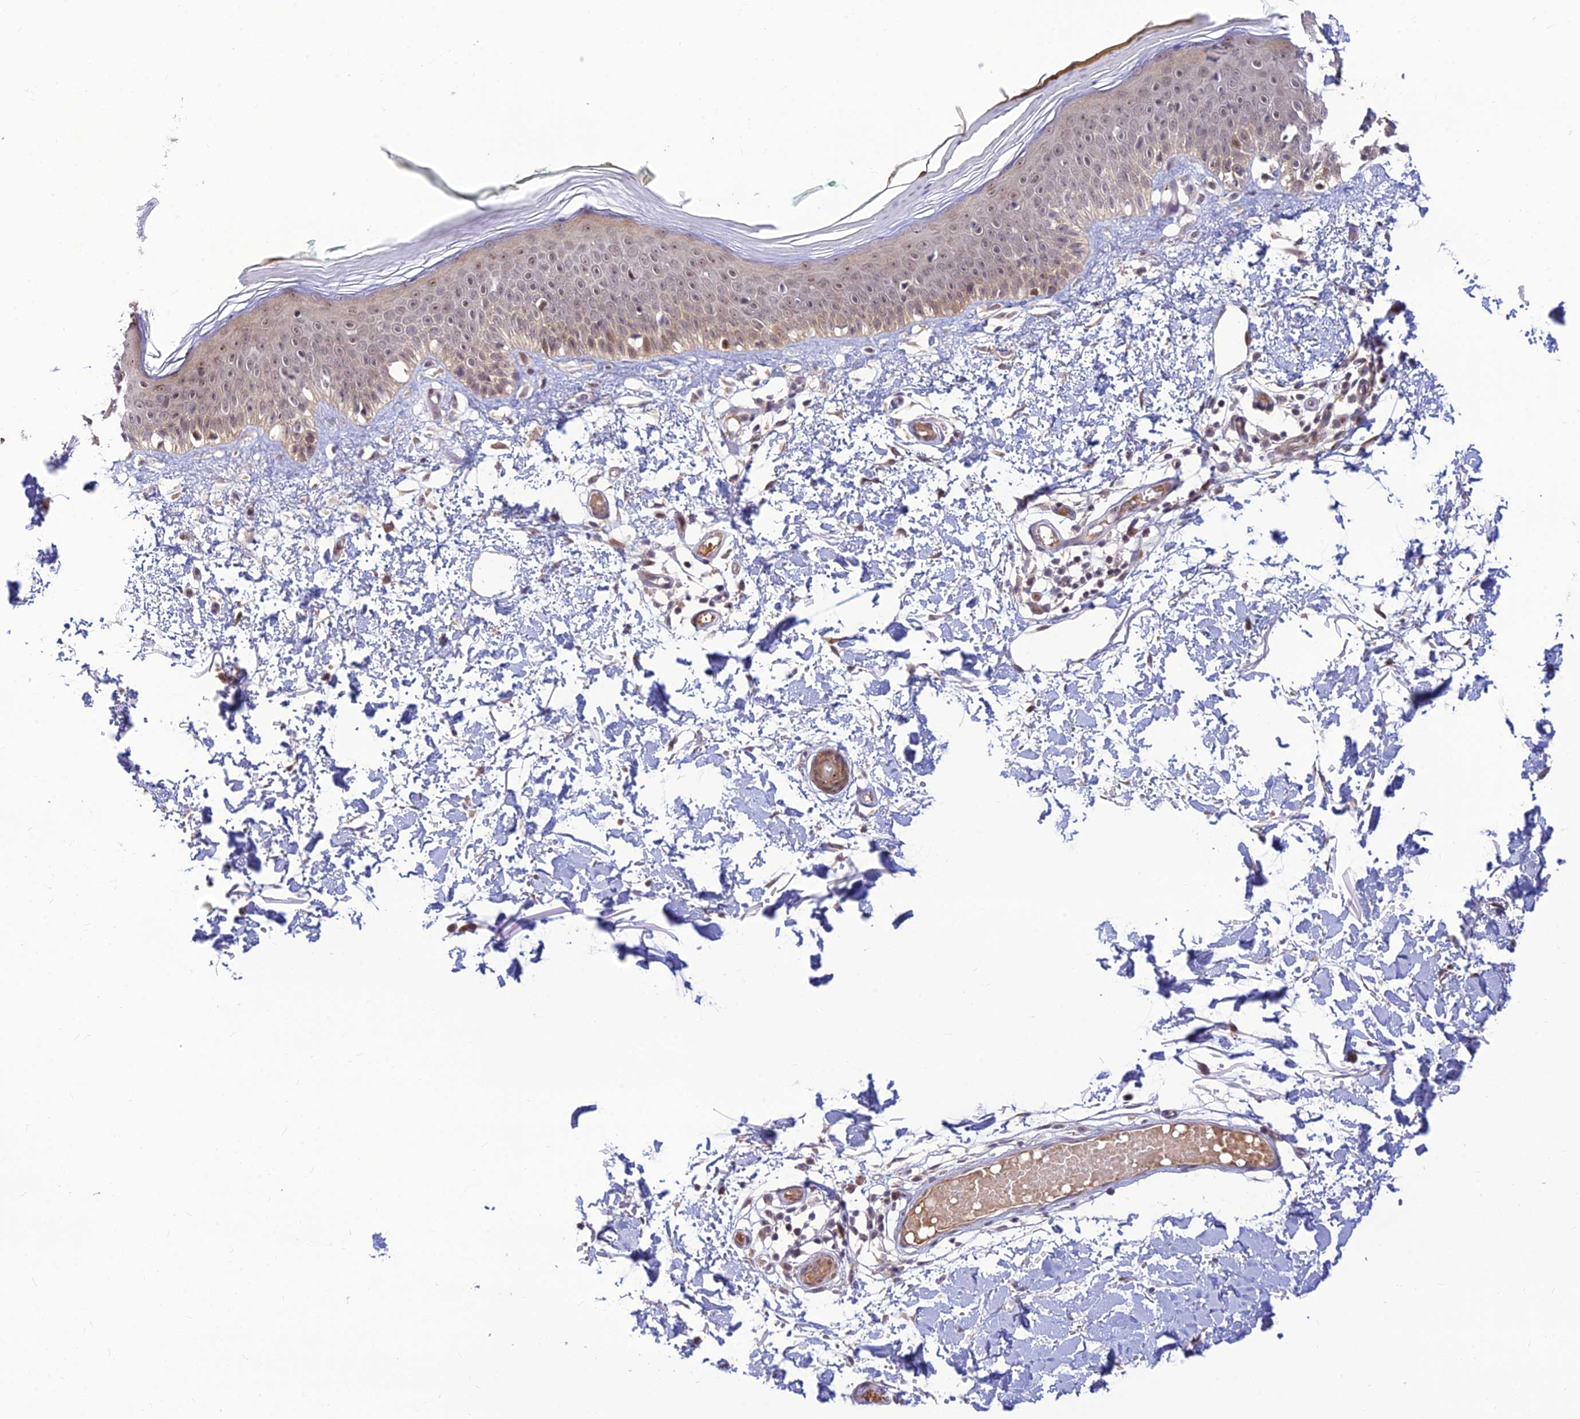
{"staining": {"intensity": "negative", "quantity": "none", "location": "none"}, "tissue": "skin", "cell_type": "Fibroblasts", "image_type": "normal", "snomed": [{"axis": "morphology", "description": "Normal tissue, NOS"}, {"axis": "topography", "description": "Skin"}], "caption": "An immunohistochemistry (IHC) histopathology image of unremarkable skin is shown. There is no staining in fibroblasts of skin.", "gene": "ASPDH", "patient": {"sex": "male", "age": 62}}